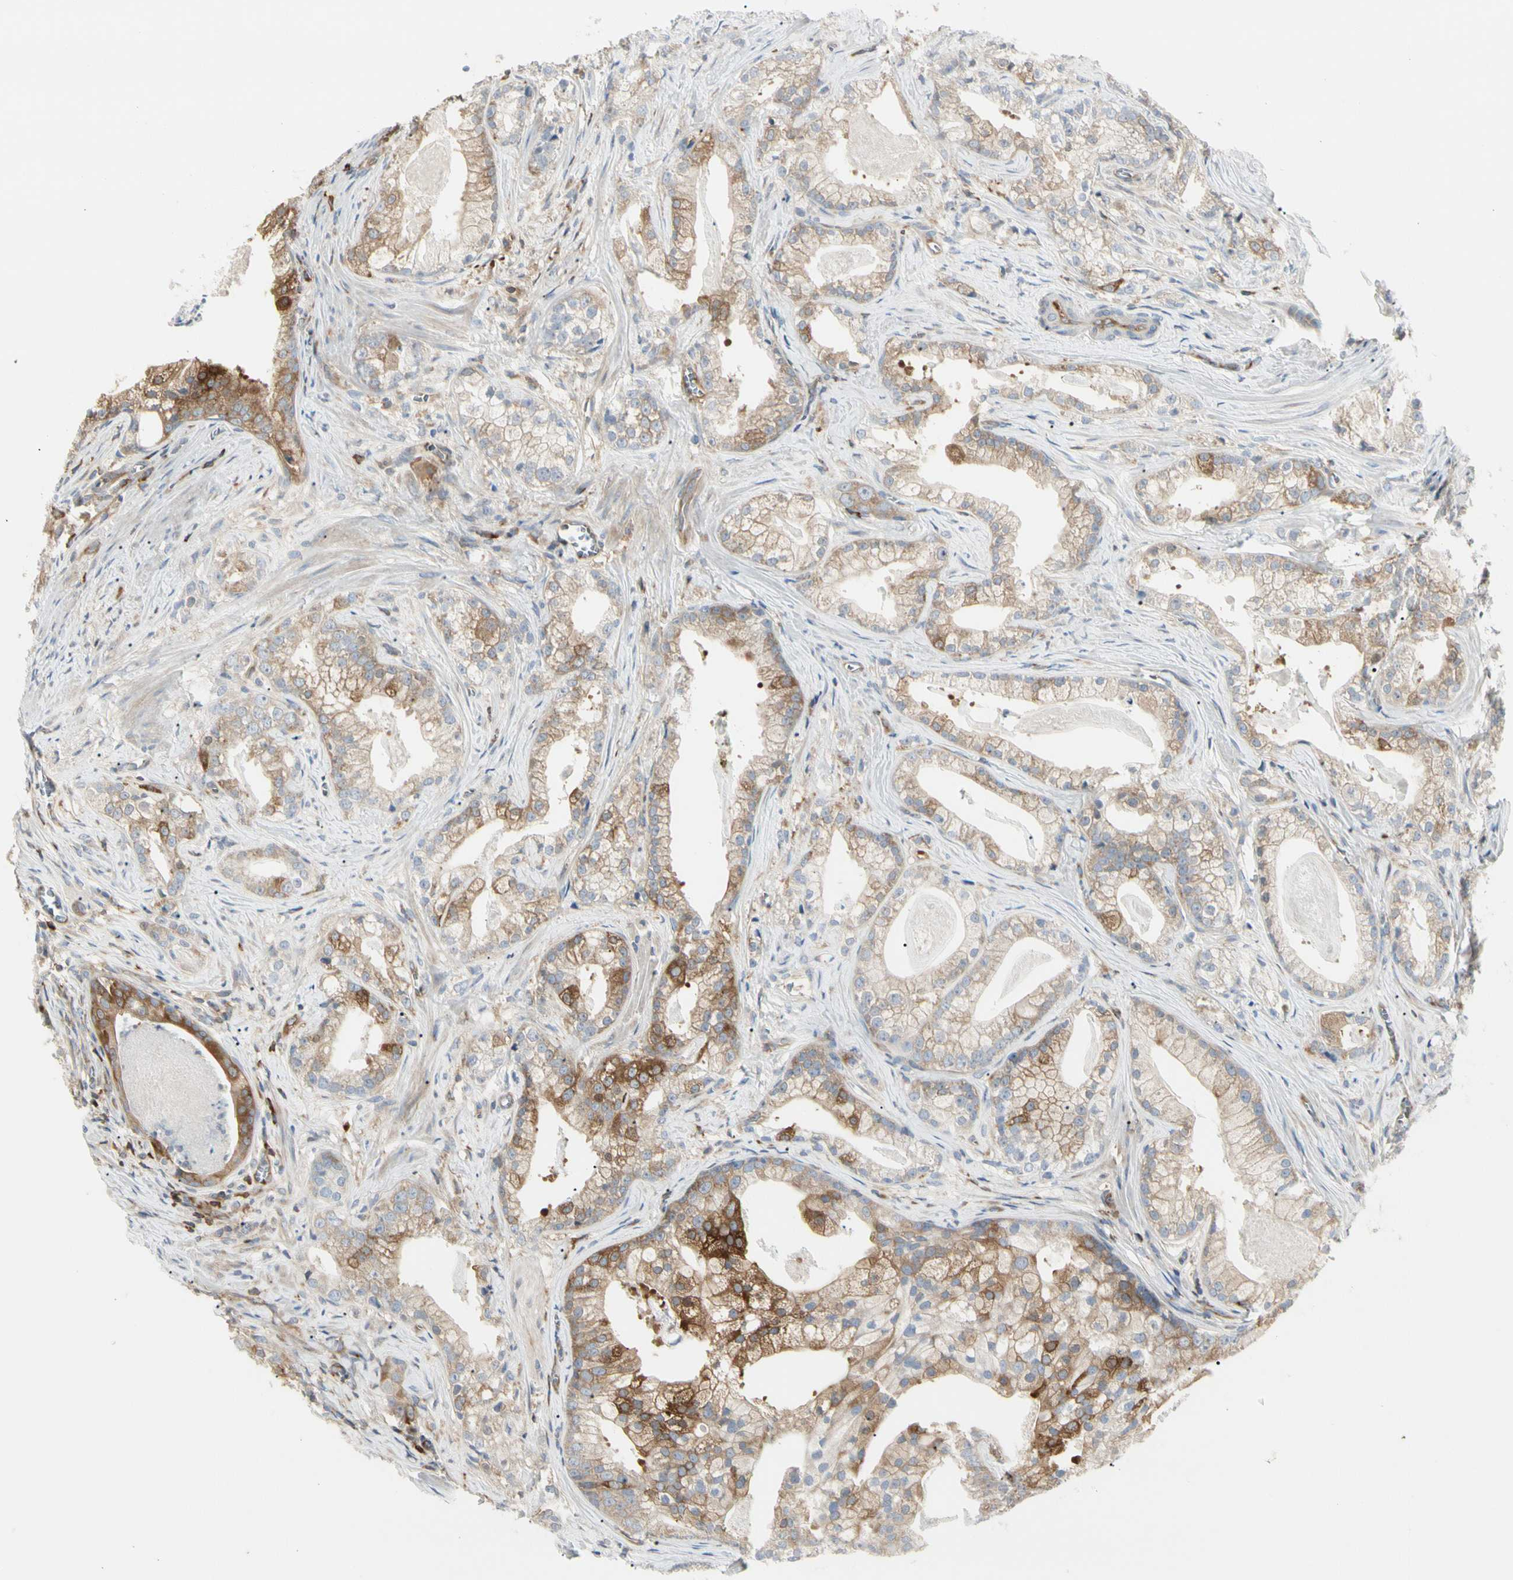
{"staining": {"intensity": "moderate", "quantity": ">75%", "location": "cytoplasmic/membranous"}, "tissue": "prostate cancer", "cell_type": "Tumor cells", "image_type": "cancer", "snomed": [{"axis": "morphology", "description": "Adenocarcinoma, Low grade"}, {"axis": "topography", "description": "Prostate"}], "caption": "Prostate cancer tissue displays moderate cytoplasmic/membranous staining in approximately >75% of tumor cells Using DAB (brown) and hematoxylin (blue) stains, captured at high magnification using brightfield microscopy.", "gene": "NFKB2", "patient": {"sex": "male", "age": 59}}